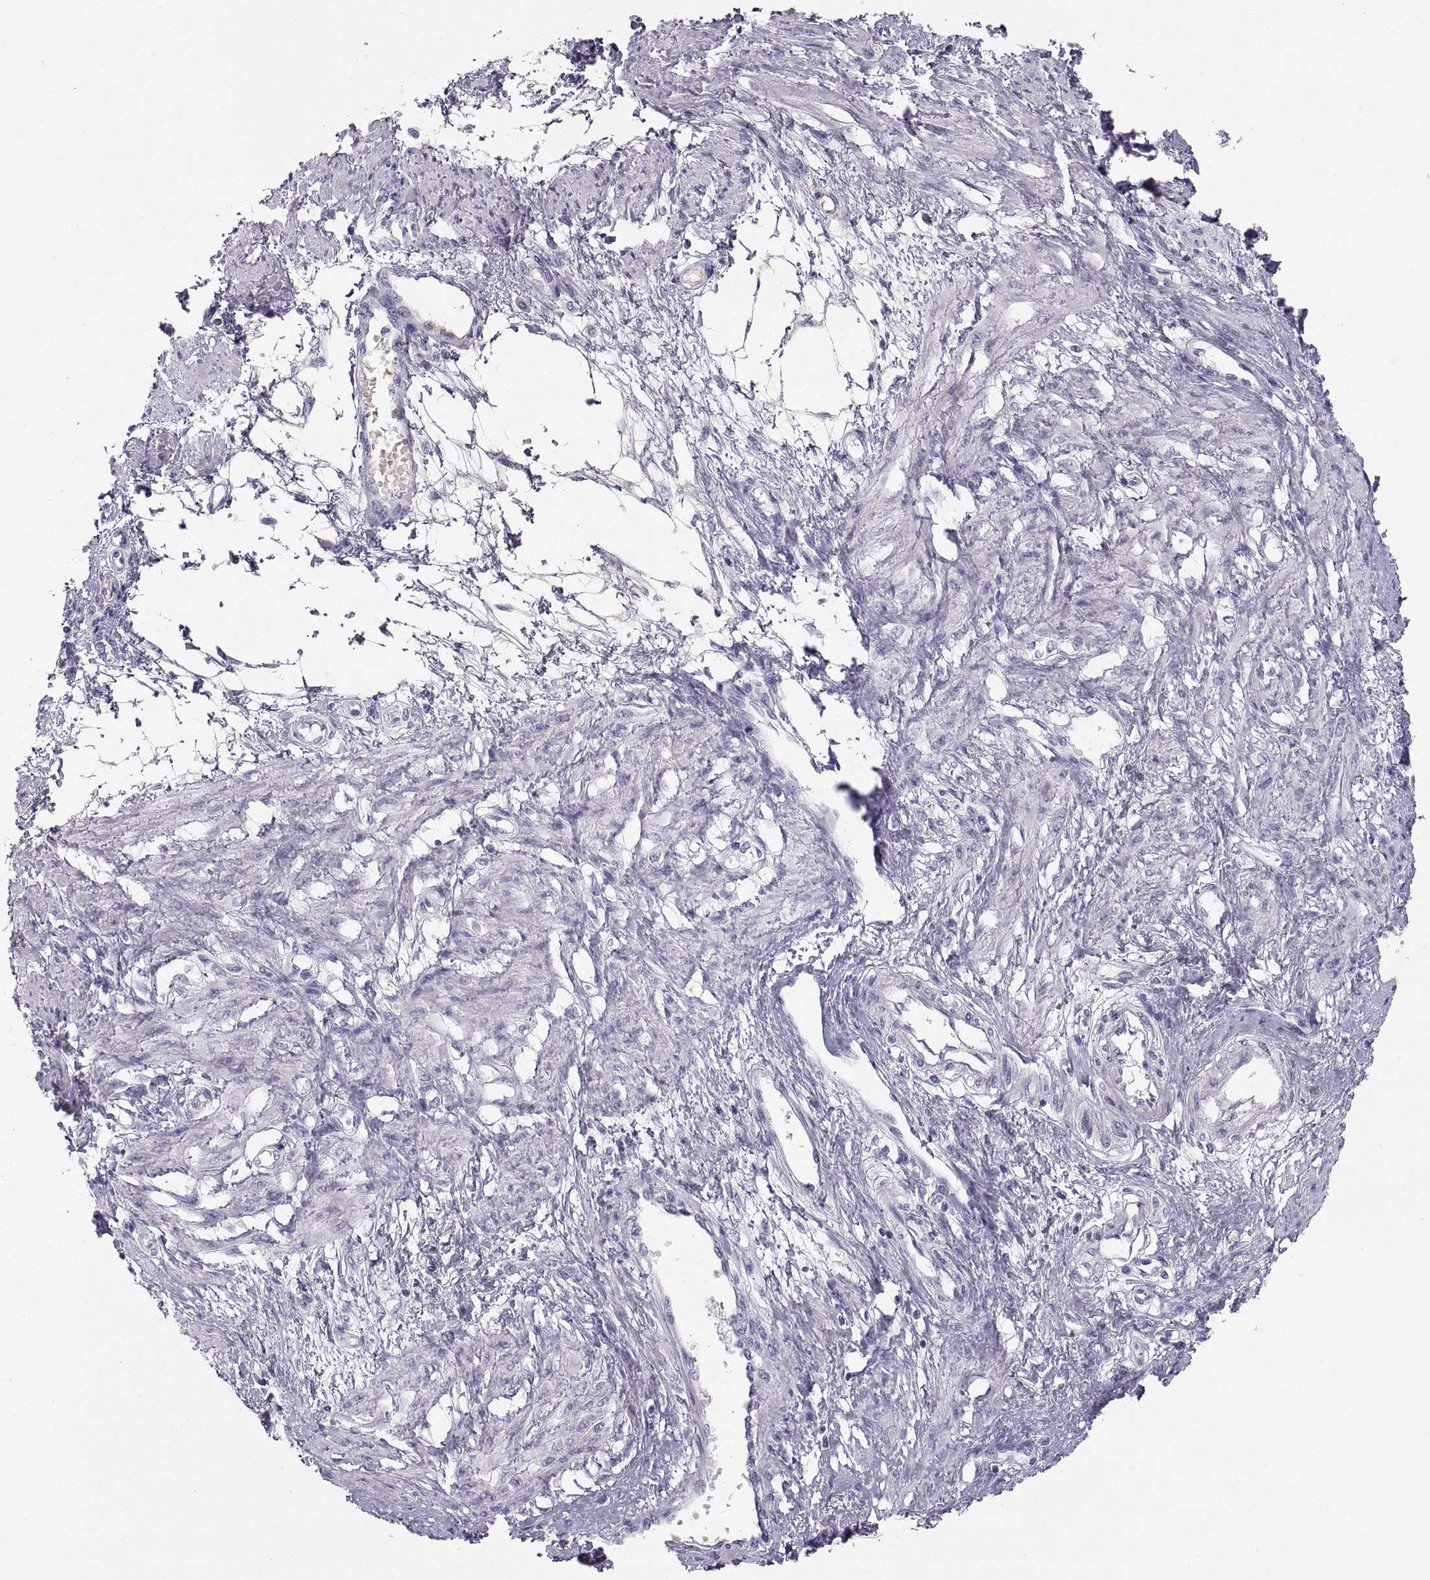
{"staining": {"intensity": "negative", "quantity": "none", "location": "none"}, "tissue": "smooth muscle", "cell_type": "Smooth muscle cells", "image_type": "normal", "snomed": [{"axis": "morphology", "description": "Normal tissue, NOS"}, {"axis": "topography", "description": "Smooth muscle"}, {"axis": "topography", "description": "Uterus"}], "caption": "IHC of benign smooth muscle reveals no staining in smooth muscle cells.", "gene": "MAGEB2", "patient": {"sex": "female", "age": 39}}